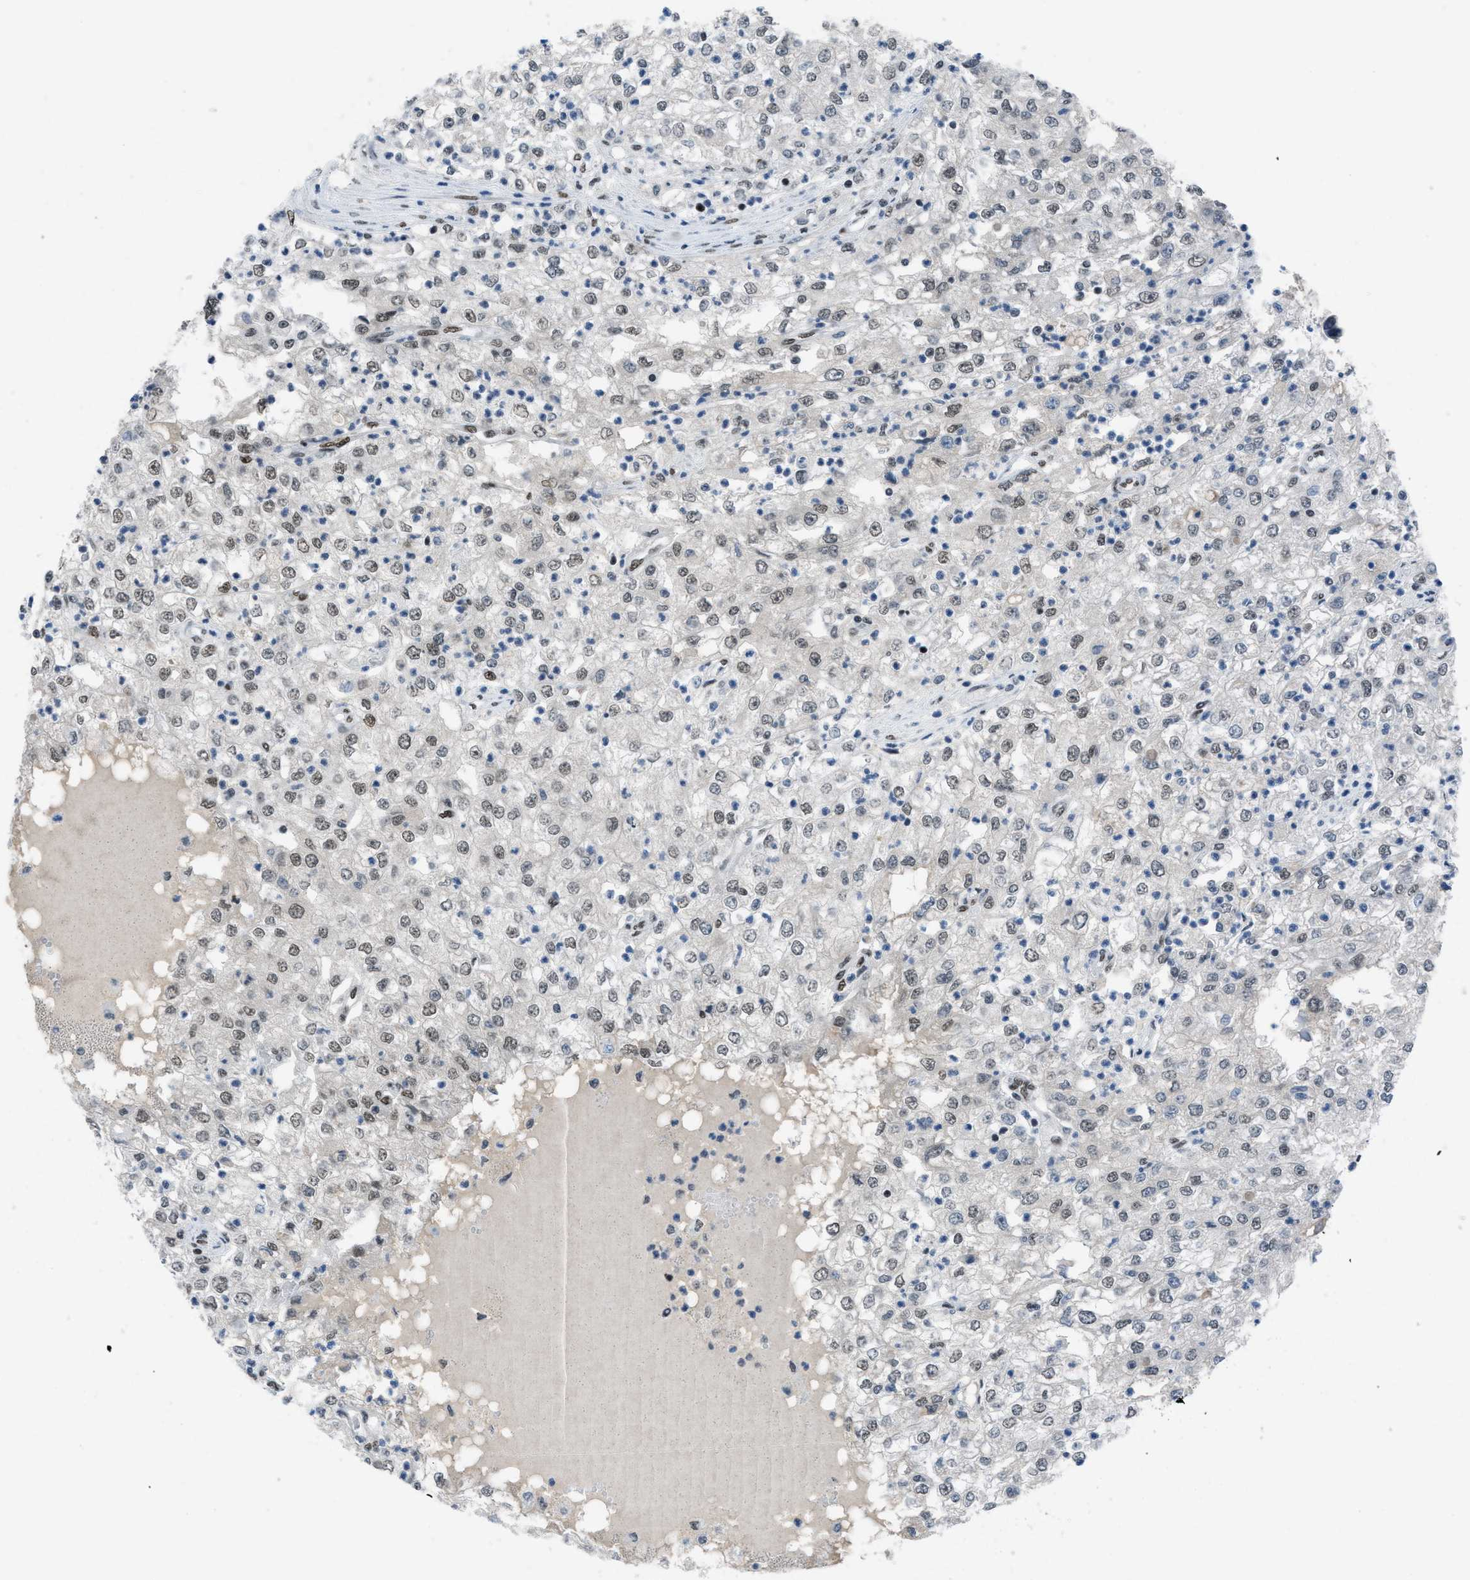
{"staining": {"intensity": "weak", "quantity": ">75%", "location": "nuclear"}, "tissue": "renal cancer", "cell_type": "Tumor cells", "image_type": "cancer", "snomed": [{"axis": "morphology", "description": "Adenocarcinoma, NOS"}, {"axis": "topography", "description": "Kidney"}], "caption": "Weak nuclear positivity is appreciated in approximately >75% of tumor cells in adenocarcinoma (renal).", "gene": "GATAD2B", "patient": {"sex": "female", "age": 54}}